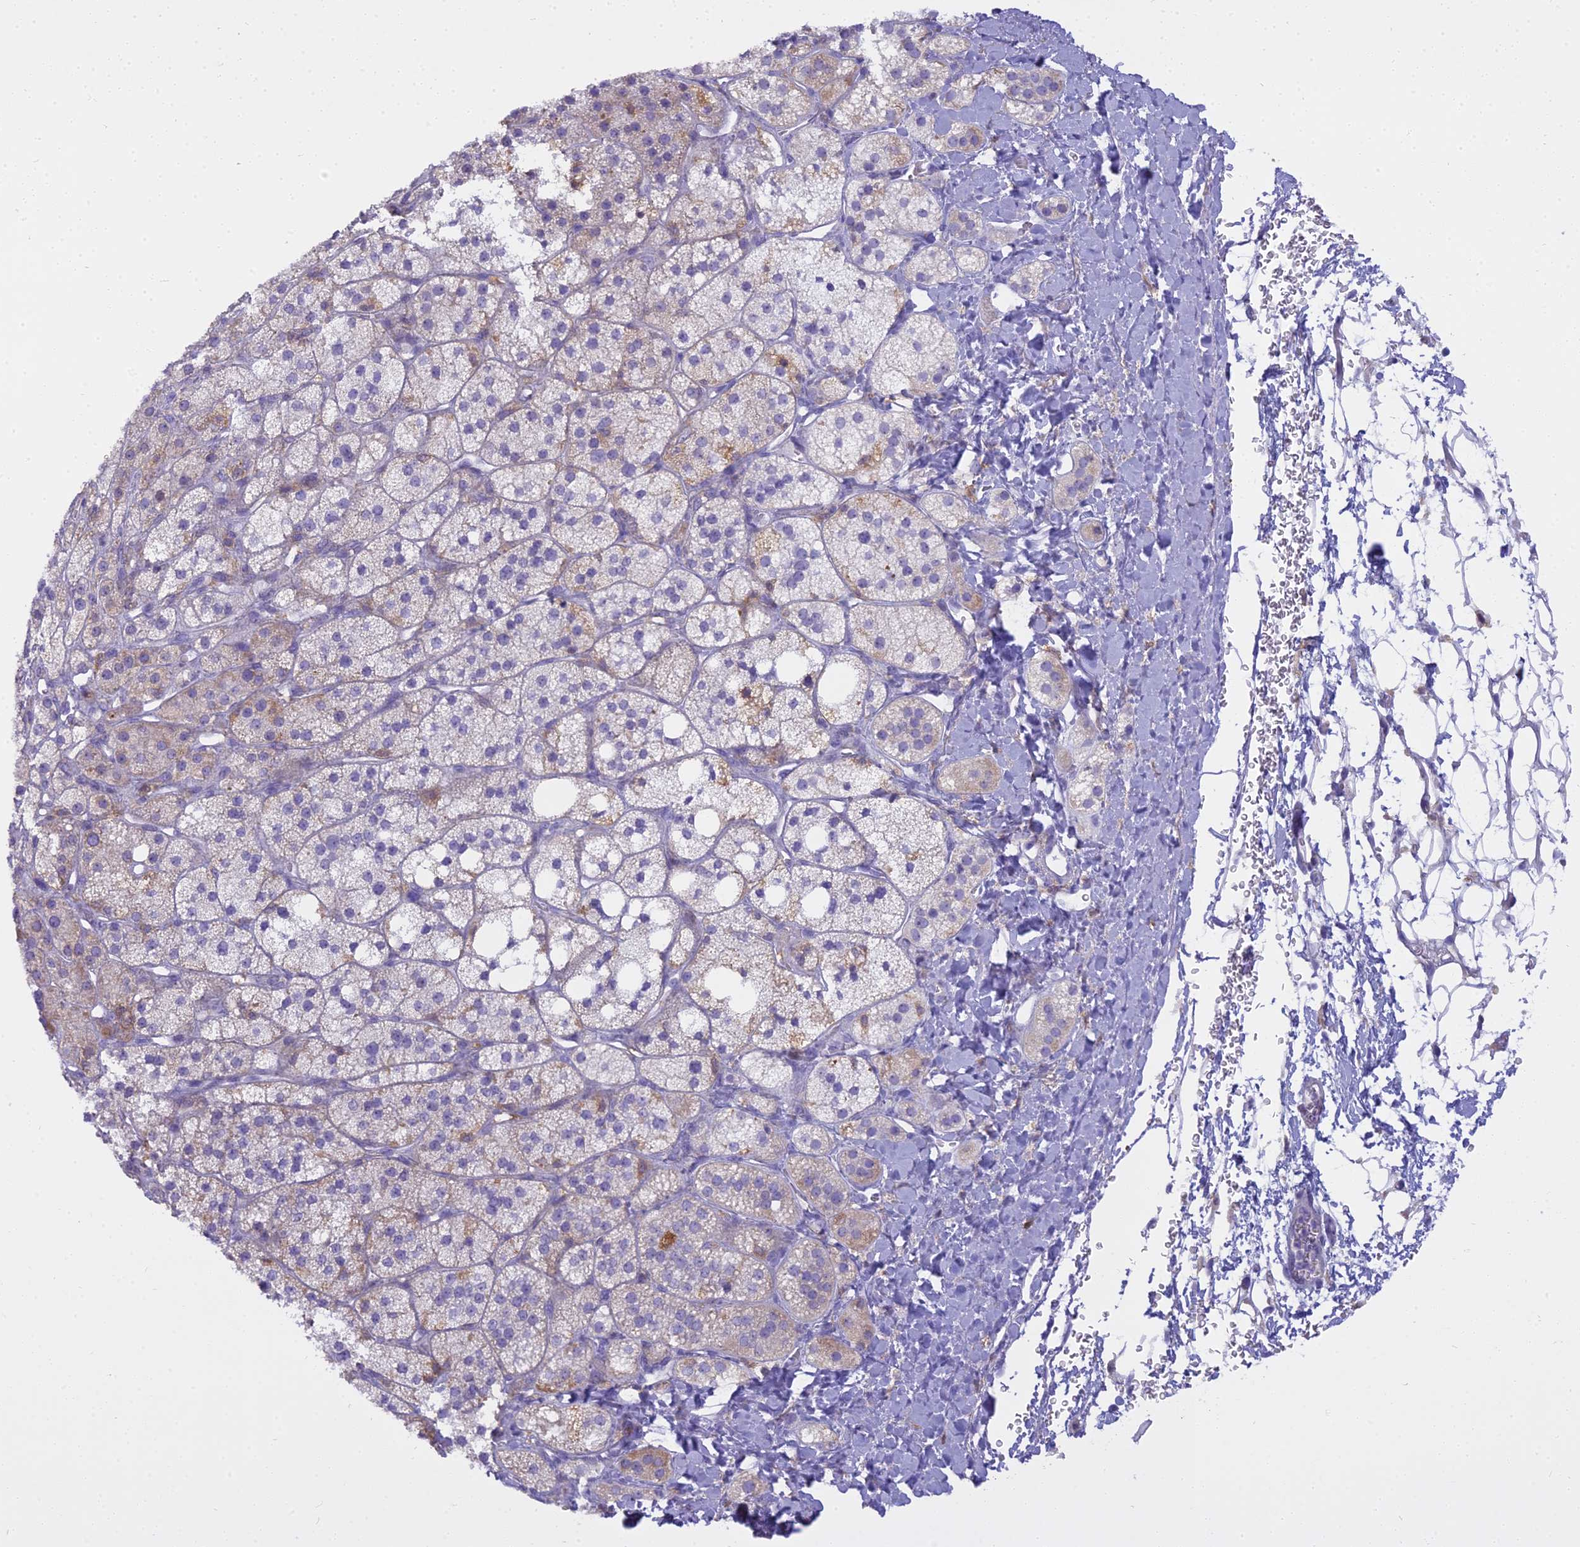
{"staining": {"intensity": "moderate", "quantity": "<25%", "location": "cytoplasmic/membranous"}, "tissue": "adrenal gland", "cell_type": "Glandular cells", "image_type": "normal", "snomed": [{"axis": "morphology", "description": "Normal tissue, NOS"}, {"axis": "topography", "description": "Adrenal gland"}], "caption": "The histopathology image shows immunohistochemical staining of benign adrenal gland. There is moderate cytoplasmic/membranous expression is present in about <25% of glandular cells.", "gene": "BLNK", "patient": {"sex": "male", "age": 61}}